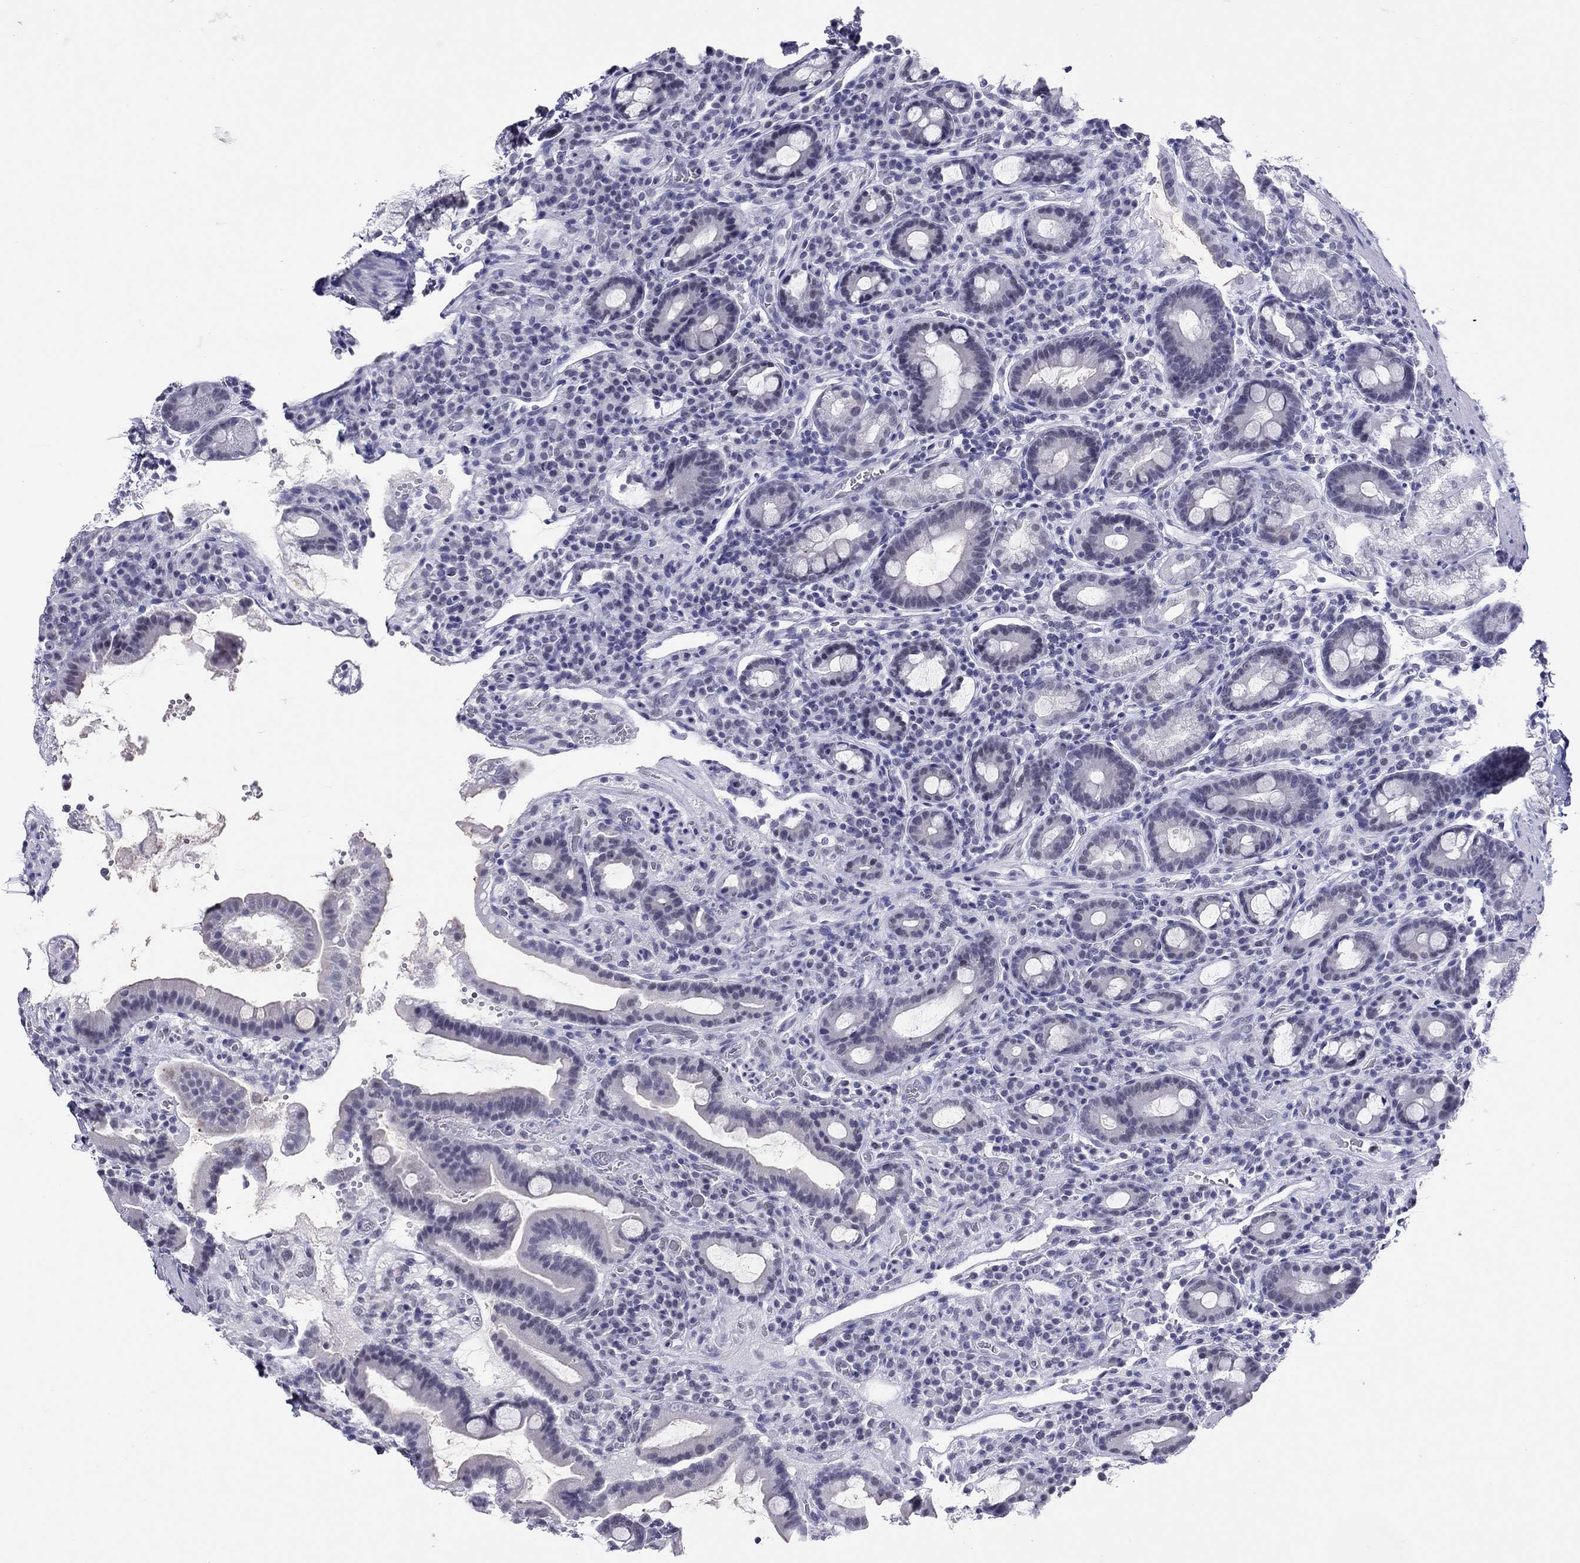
{"staining": {"intensity": "negative", "quantity": "none", "location": "none"}, "tissue": "duodenum", "cell_type": "Glandular cells", "image_type": "normal", "snomed": [{"axis": "morphology", "description": "Normal tissue, NOS"}, {"axis": "topography", "description": "Duodenum"}], "caption": "Human duodenum stained for a protein using immunohistochemistry (IHC) exhibits no staining in glandular cells.", "gene": "JHY", "patient": {"sex": "male", "age": 59}}